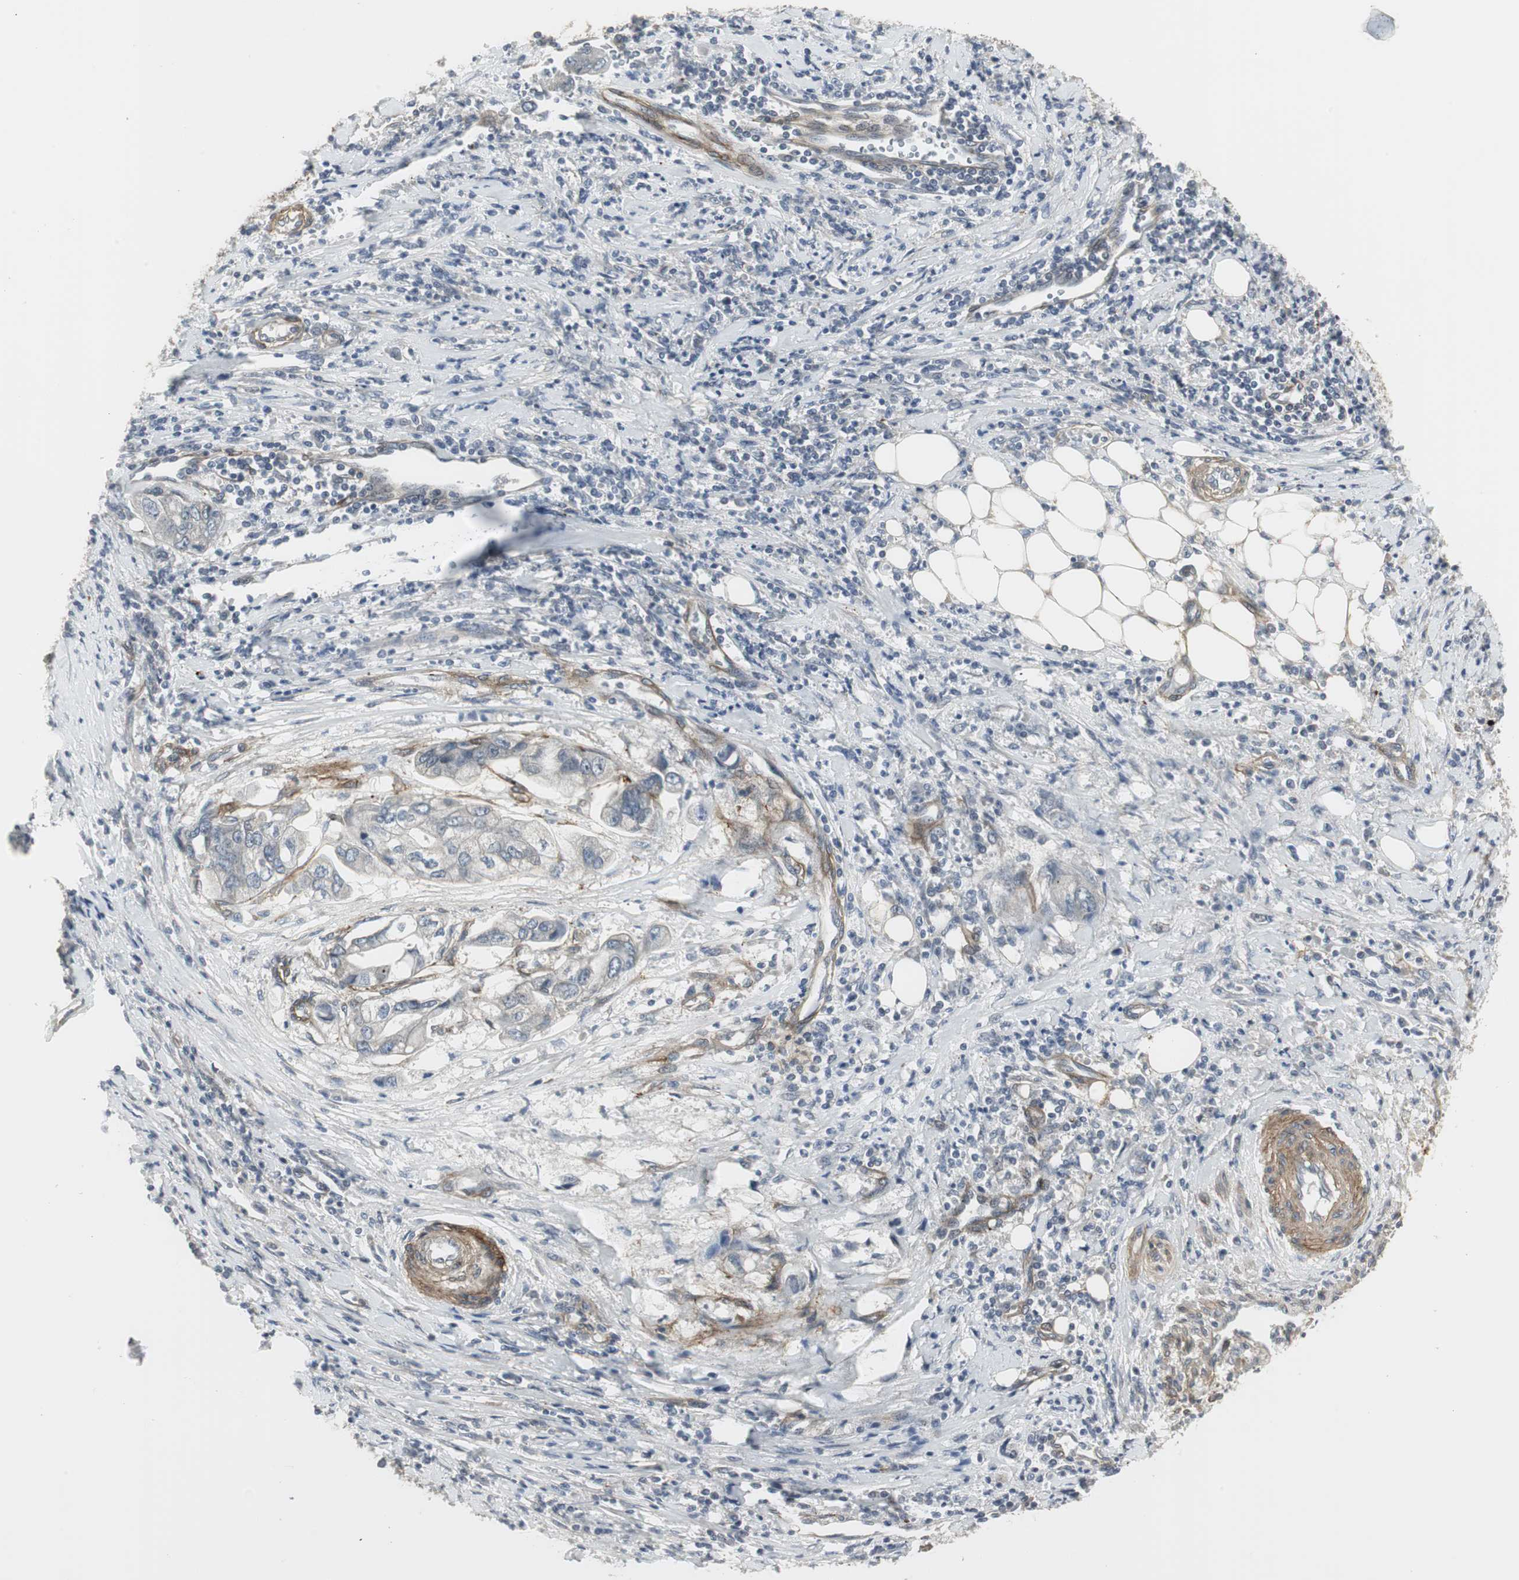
{"staining": {"intensity": "weak", "quantity": "<25%", "location": "cytoplasmic/membranous"}, "tissue": "stomach cancer", "cell_type": "Tumor cells", "image_type": "cancer", "snomed": [{"axis": "morphology", "description": "Adenocarcinoma, NOS"}, {"axis": "topography", "description": "Stomach"}], "caption": "Adenocarcinoma (stomach) was stained to show a protein in brown. There is no significant positivity in tumor cells. (IHC, brightfield microscopy, high magnification).", "gene": "SCYL3", "patient": {"sex": "male", "age": 62}}